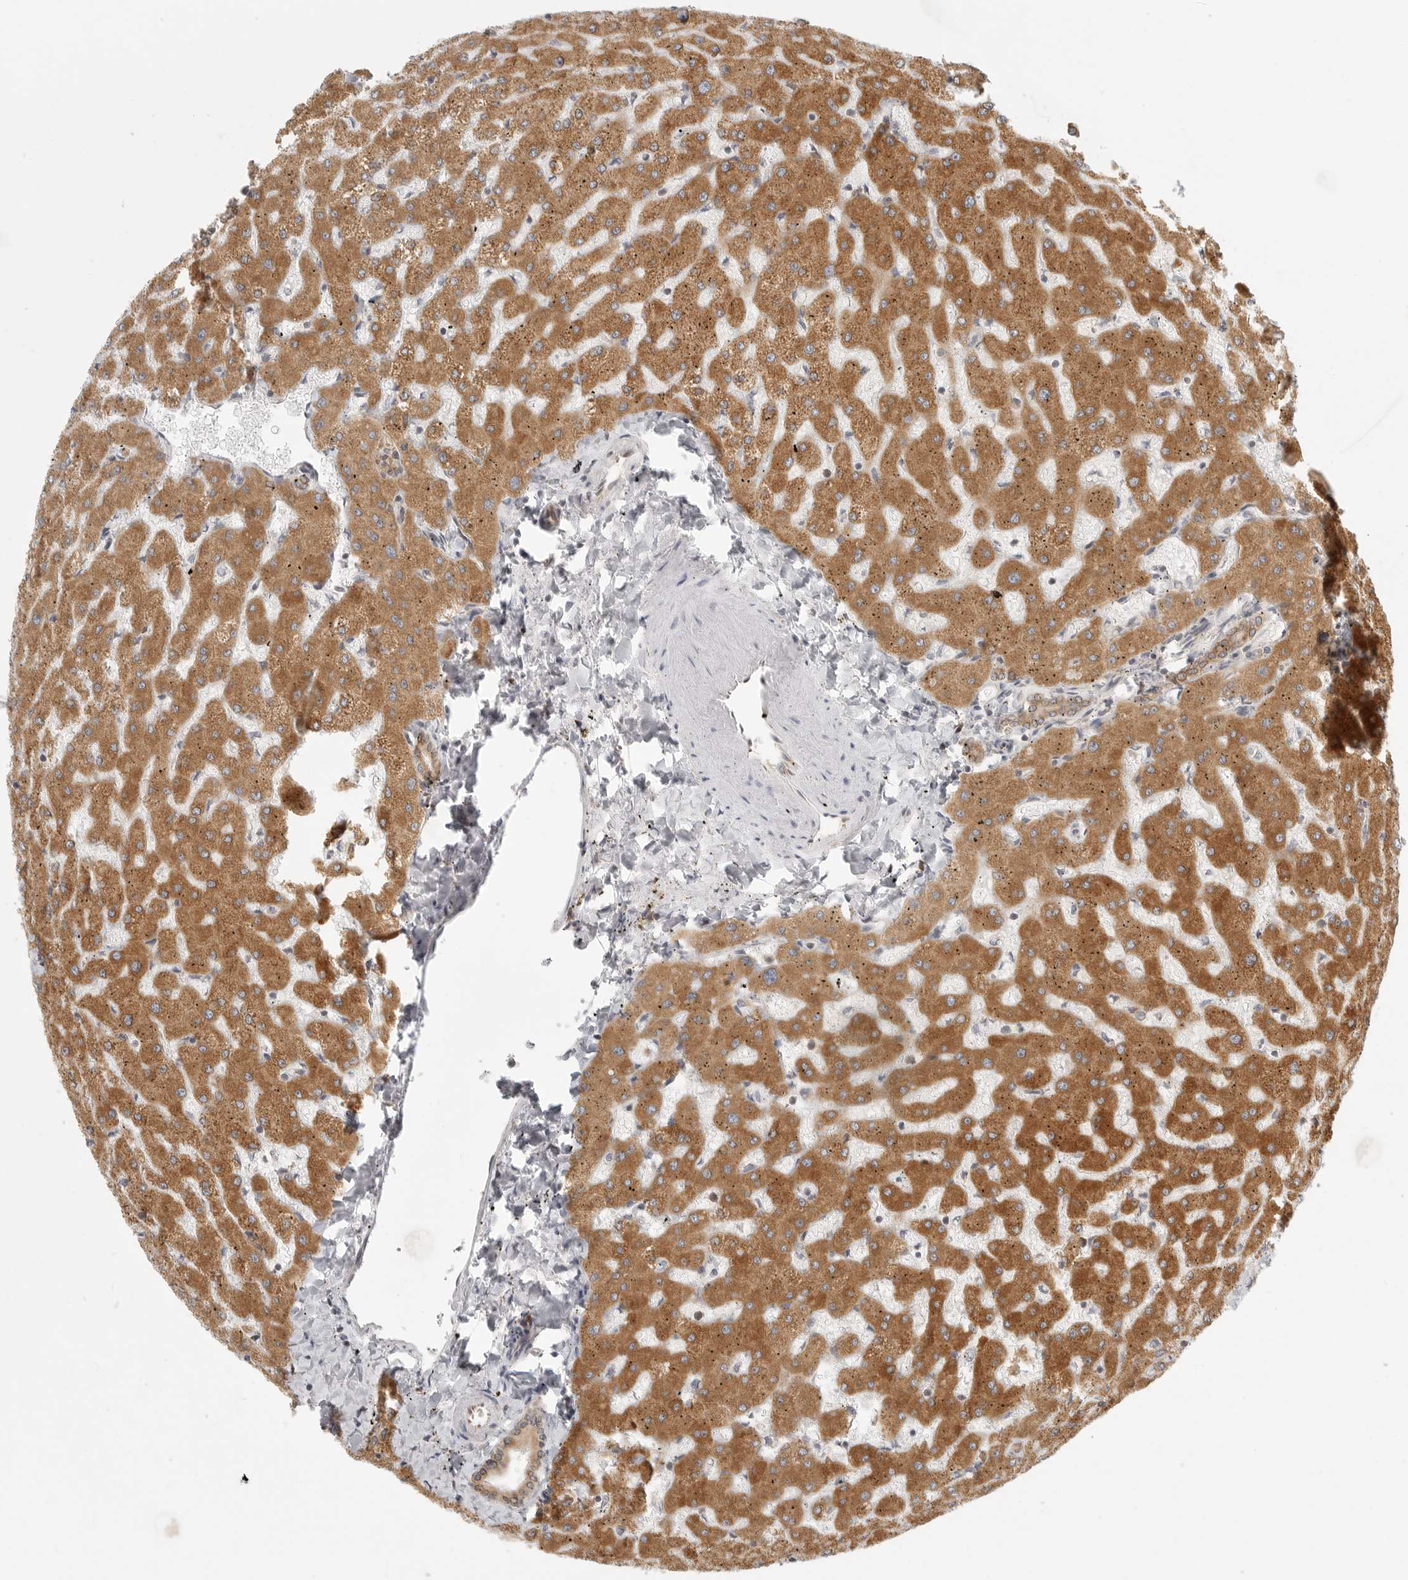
{"staining": {"intensity": "moderate", "quantity": ">75%", "location": "cytoplasmic/membranous"}, "tissue": "liver", "cell_type": "Cholangiocytes", "image_type": "normal", "snomed": [{"axis": "morphology", "description": "Normal tissue, NOS"}, {"axis": "topography", "description": "Liver"}], "caption": "IHC micrograph of unremarkable liver stained for a protein (brown), which exhibits medium levels of moderate cytoplasmic/membranous expression in about >75% of cholangiocytes.", "gene": "CERS2", "patient": {"sex": "female", "age": 63}}